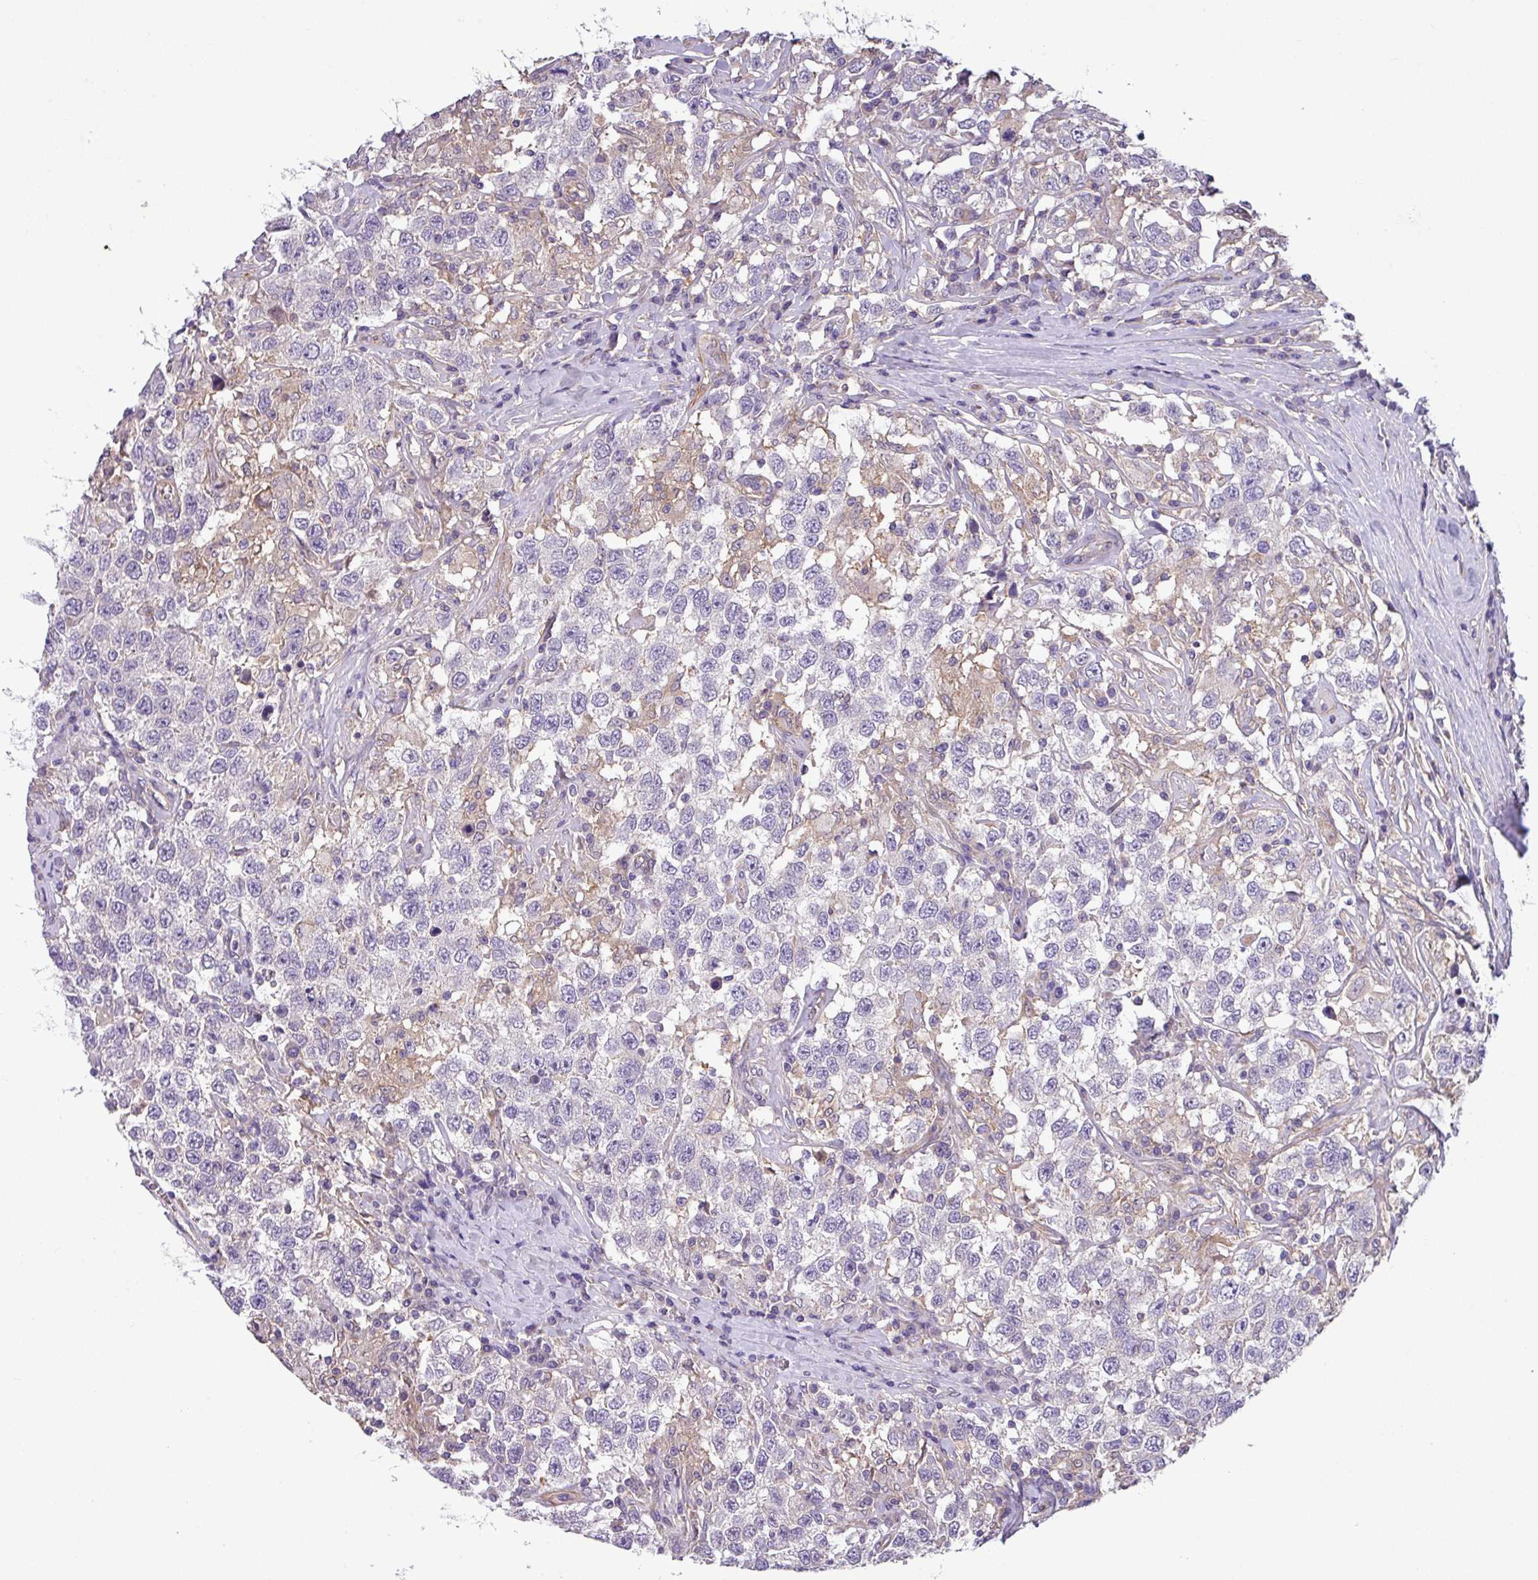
{"staining": {"intensity": "negative", "quantity": "none", "location": "none"}, "tissue": "testis cancer", "cell_type": "Tumor cells", "image_type": "cancer", "snomed": [{"axis": "morphology", "description": "Seminoma, NOS"}, {"axis": "topography", "description": "Testis"}], "caption": "Immunohistochemistry (IHC) of testis seminoma shows no expression in tumor cells.", "gene": "SLC23A2", "patient": {"sex": "male", "age": 41}}